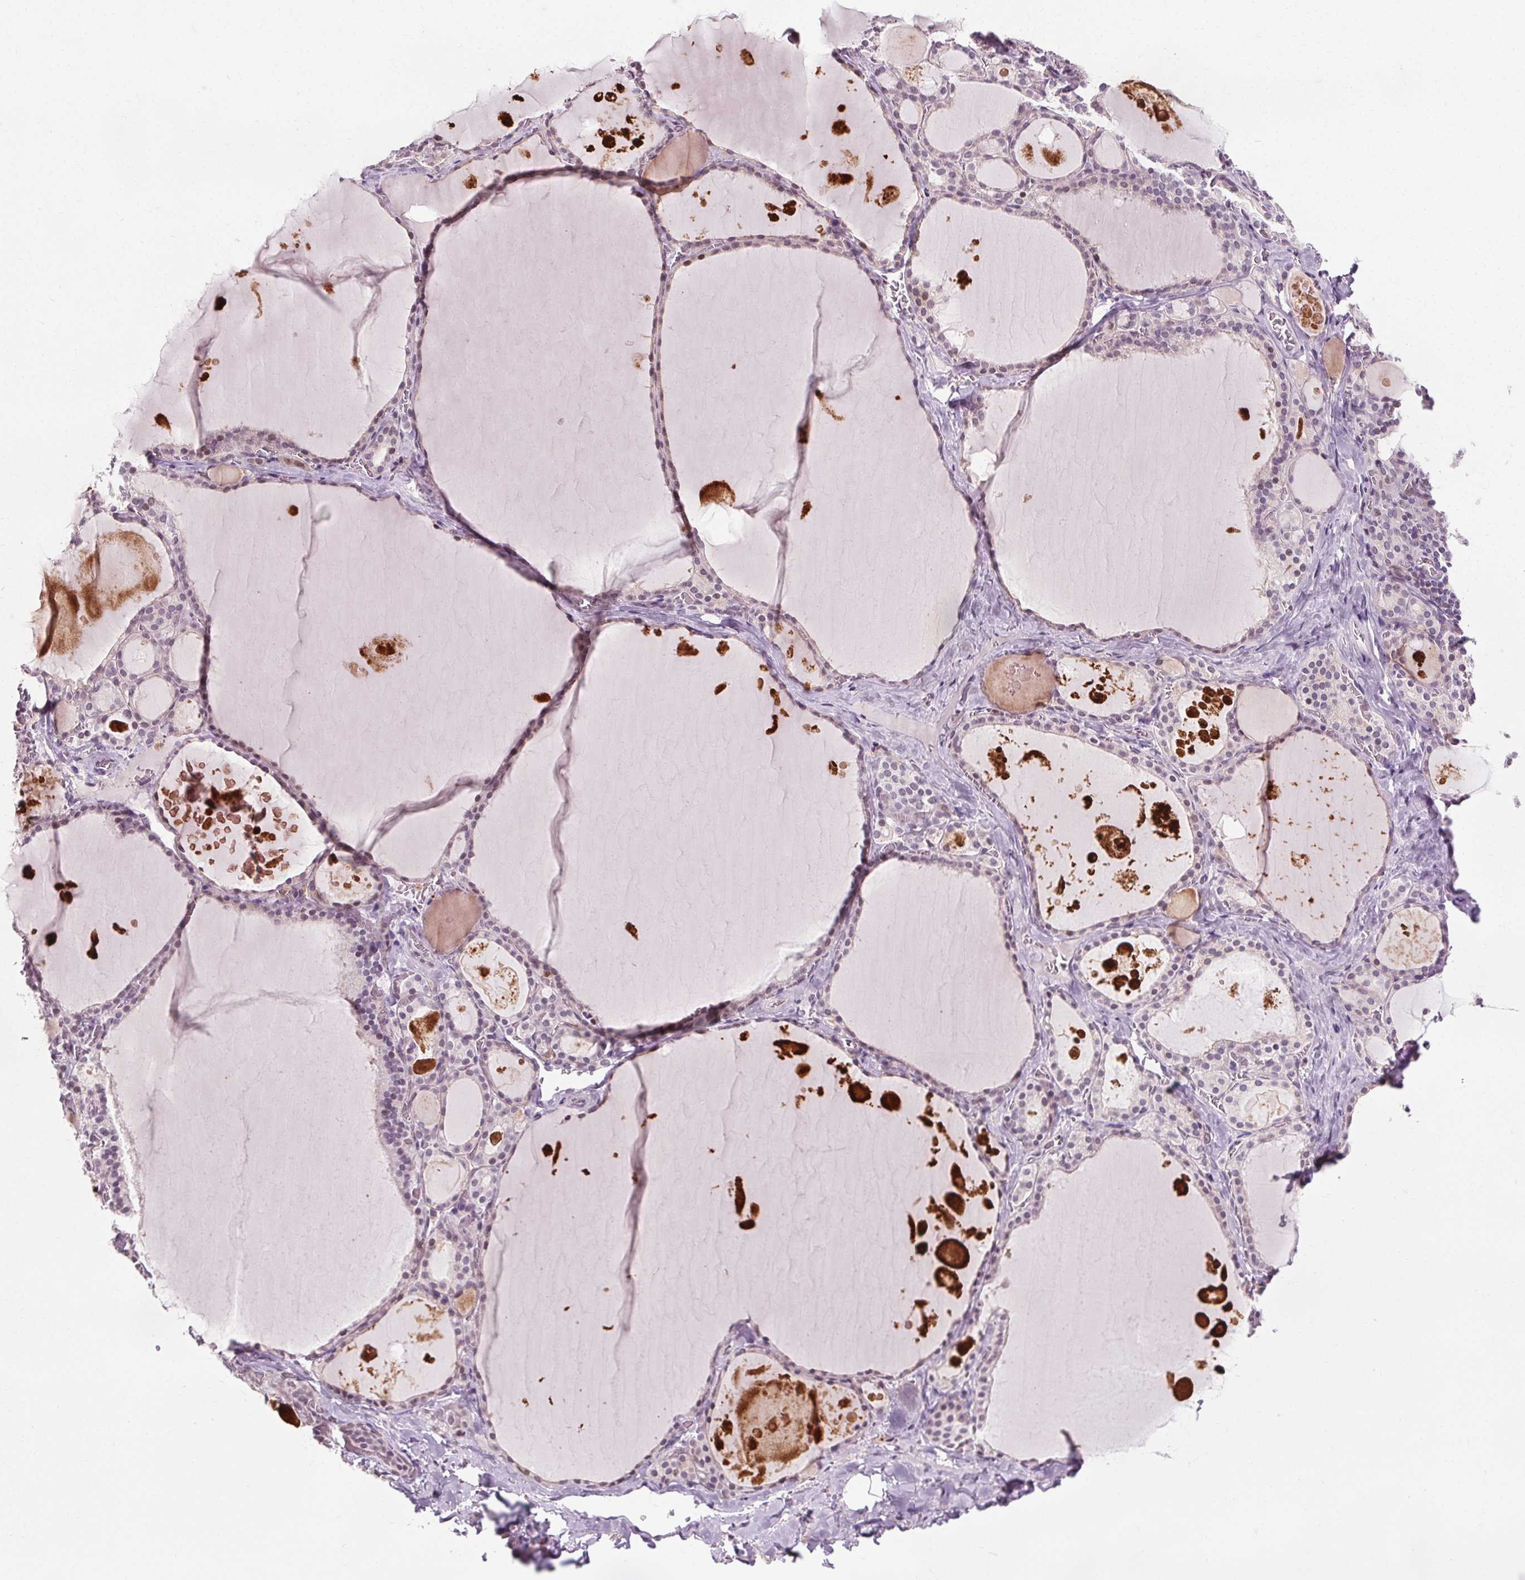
{"staining": {"intensity": "weak", "quantity": "<25%", "location": "cytoplasmic/membranous,nuclear"}, "tissue": "thyroid gland", "cell_type": "Glandular cells", "image_type": "normal", "snomed": [{"axis": "morphology", "description": "Normal tissue, NOS"}, {"axis": "topography", "description": "Thyroid gland"}], "caption": "A photomicrograph of thyroid gland stained for a protein displays no brown staining in glandular cells. (DAB (3,3'-diaminobenzidine) IHC visualized using brightfield microscopy, high magnification).", "gene": "CEBPA", "patient": {"sex": "male", "age": 56}}